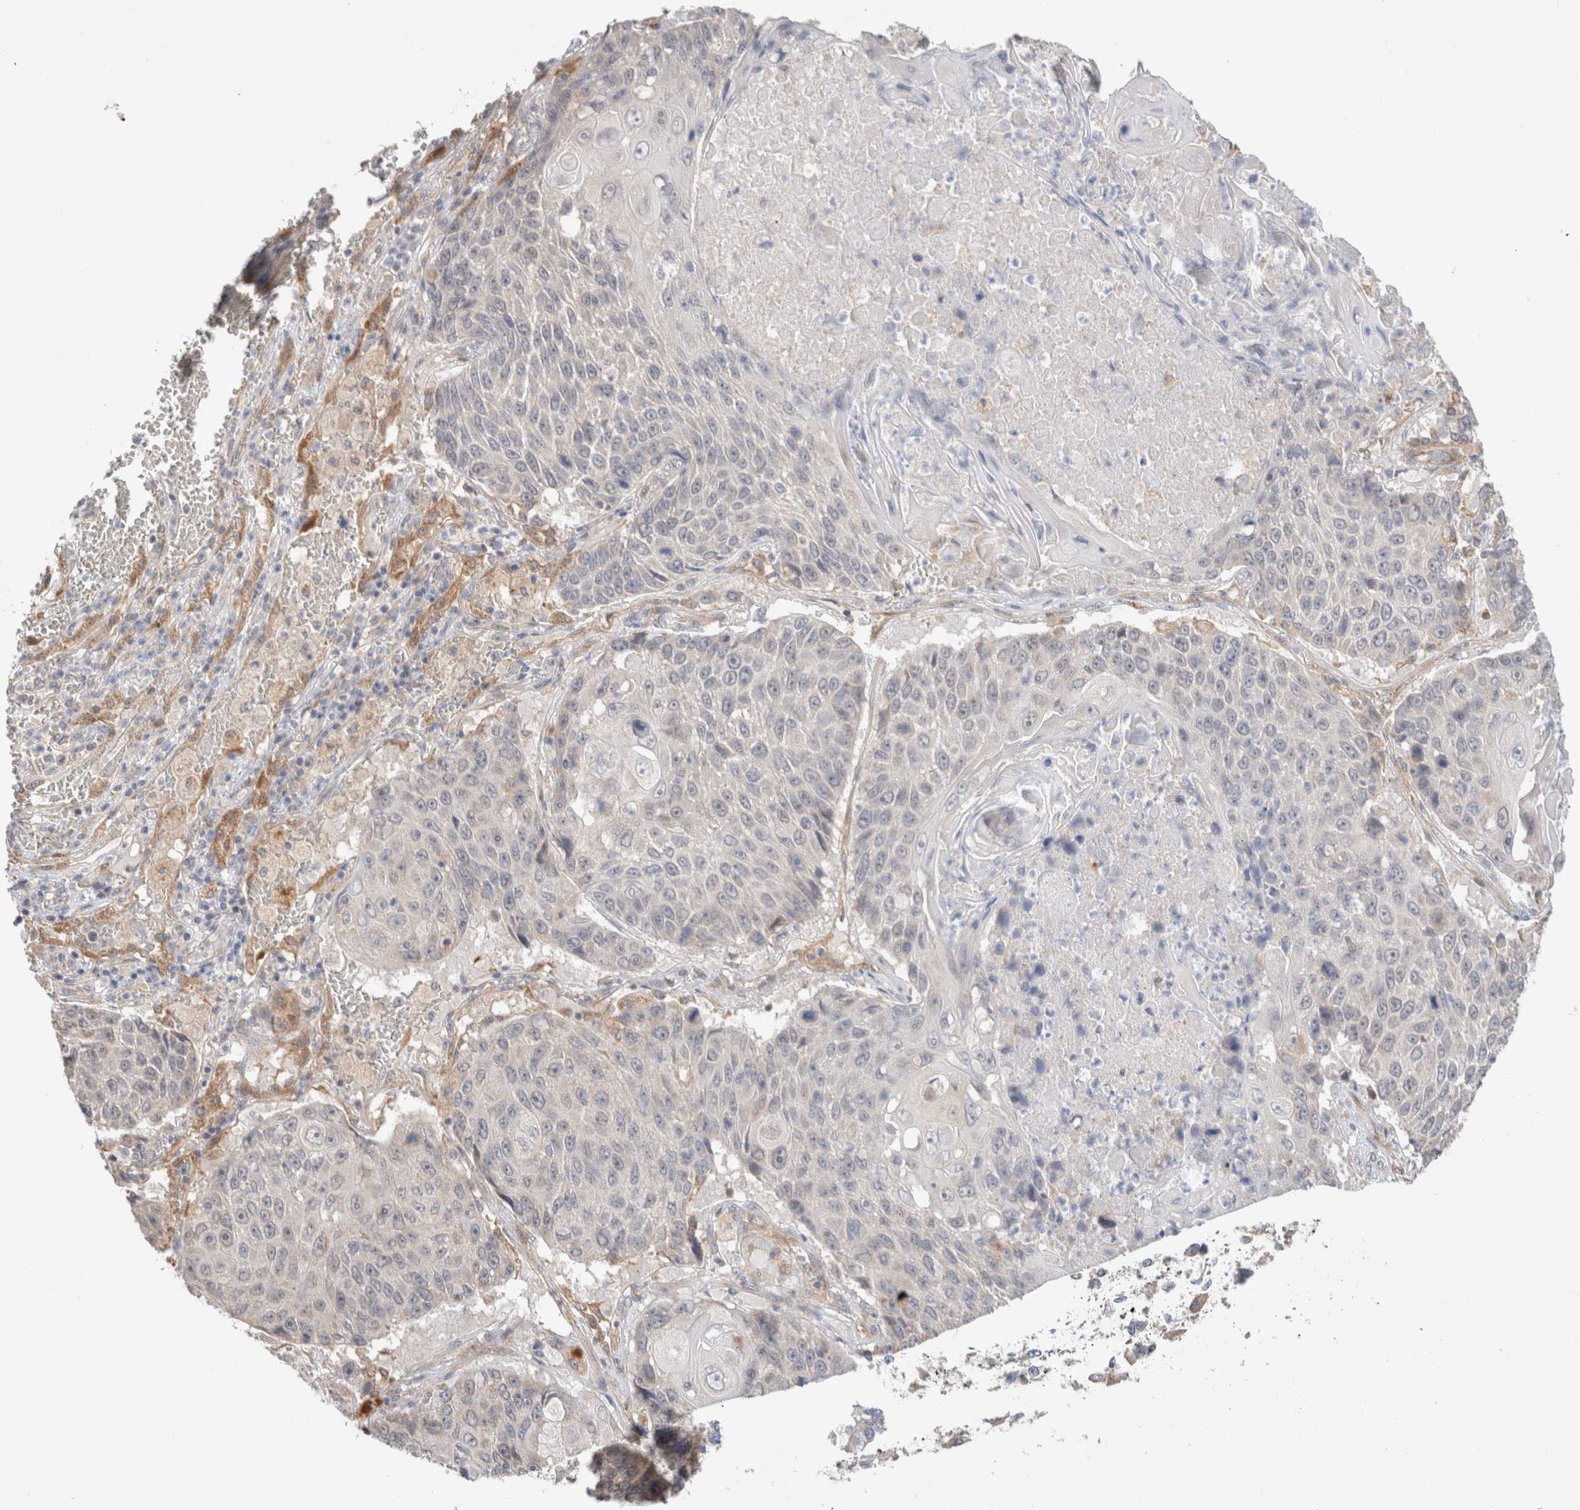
{"staining": {"intensity": "negative", "quantity": "none", "location": "none"}, "tissue": "lung cancer", "cell_type": "Tumor cells", "image_type": "cancer", "snomed": [{"axis": "morphology", "description": "Adenocarcinoma, NOS"}, {"axis": "topography", "description": "Lung"}], "caption": "DAB (3,3'-diaminobenzidine) immunohistochemical staining of human lung cancer (adenocarcinoma) reveals no significant positivity in tumor cells.", "gene": "CA13", "patient": {"sex": "male", "age": 64}}